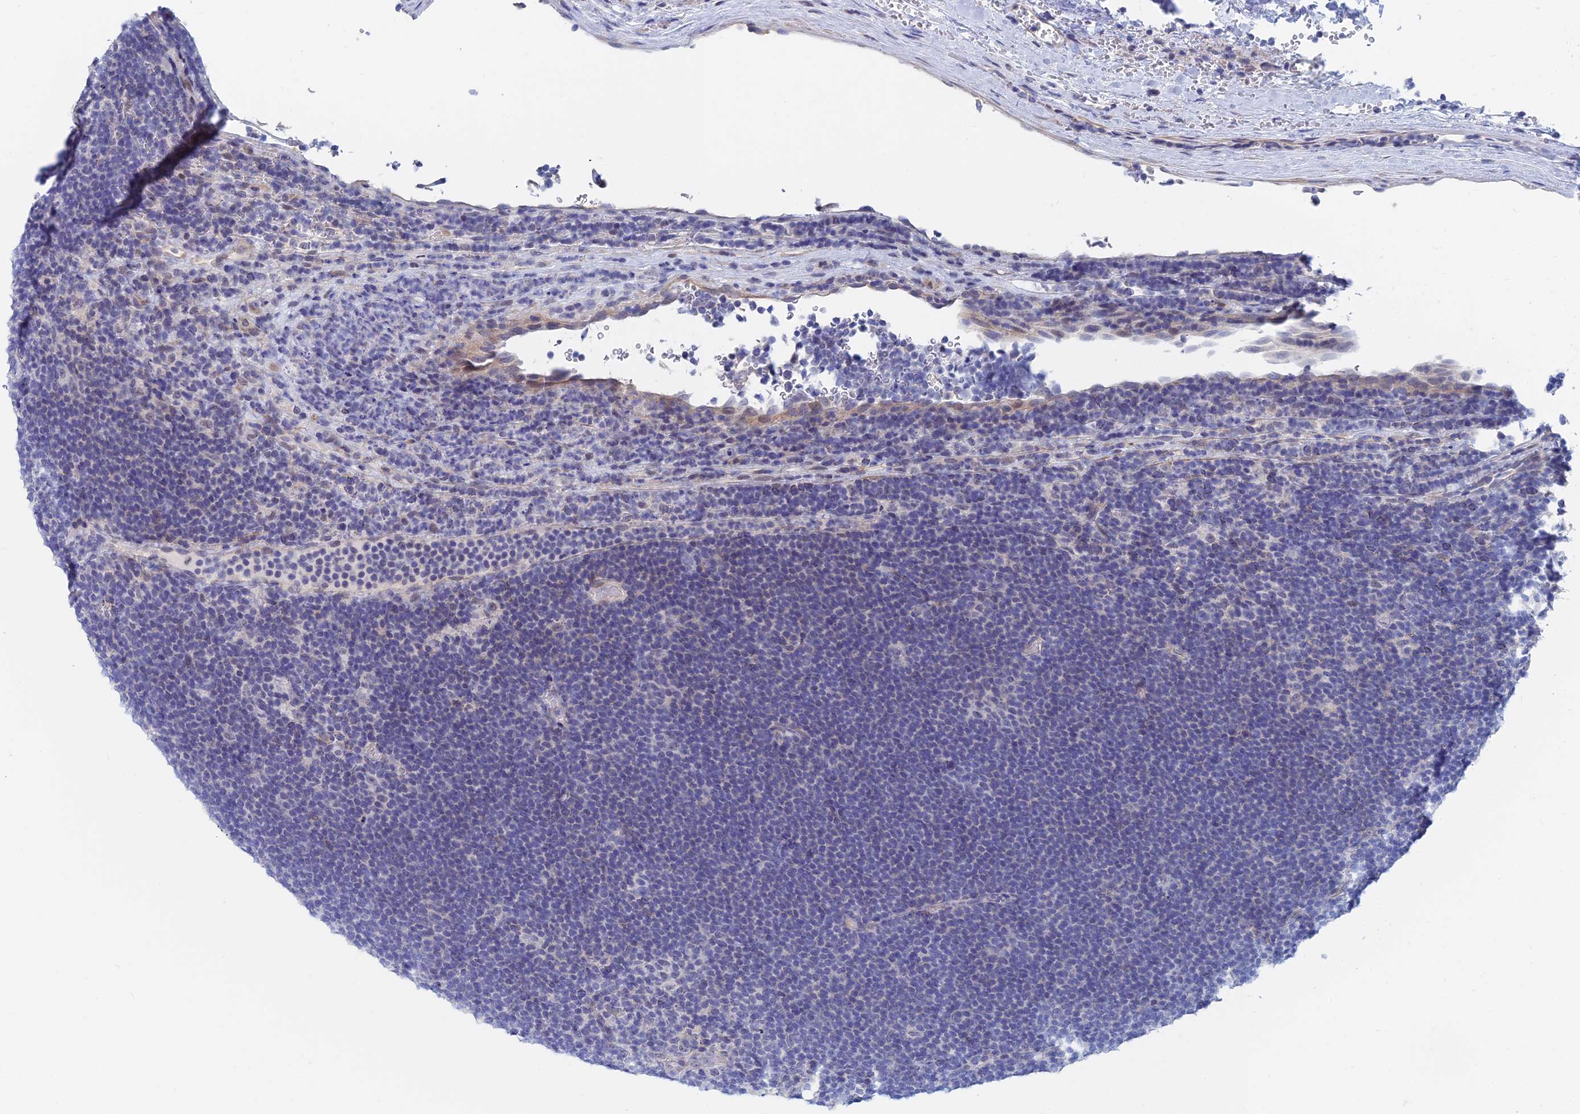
{"staining": {"intensity": "negative", "quantity": "none", "location": "none"}, "tissue": "lymphoma", "cell_type": "Tumor cells", "image_type": "cancer", "snomed": [{"axis": "morphology", "description": "Hodgkin's disease, NOS"}, {"axis": "topography", "description": "Lymph node"}], "caption": "DAB immunohistochemical staining of lymphoma displays no significant expression in tumor cells.", "gene": "GMNC", "patient": {"sex": "female", "age": 57}}